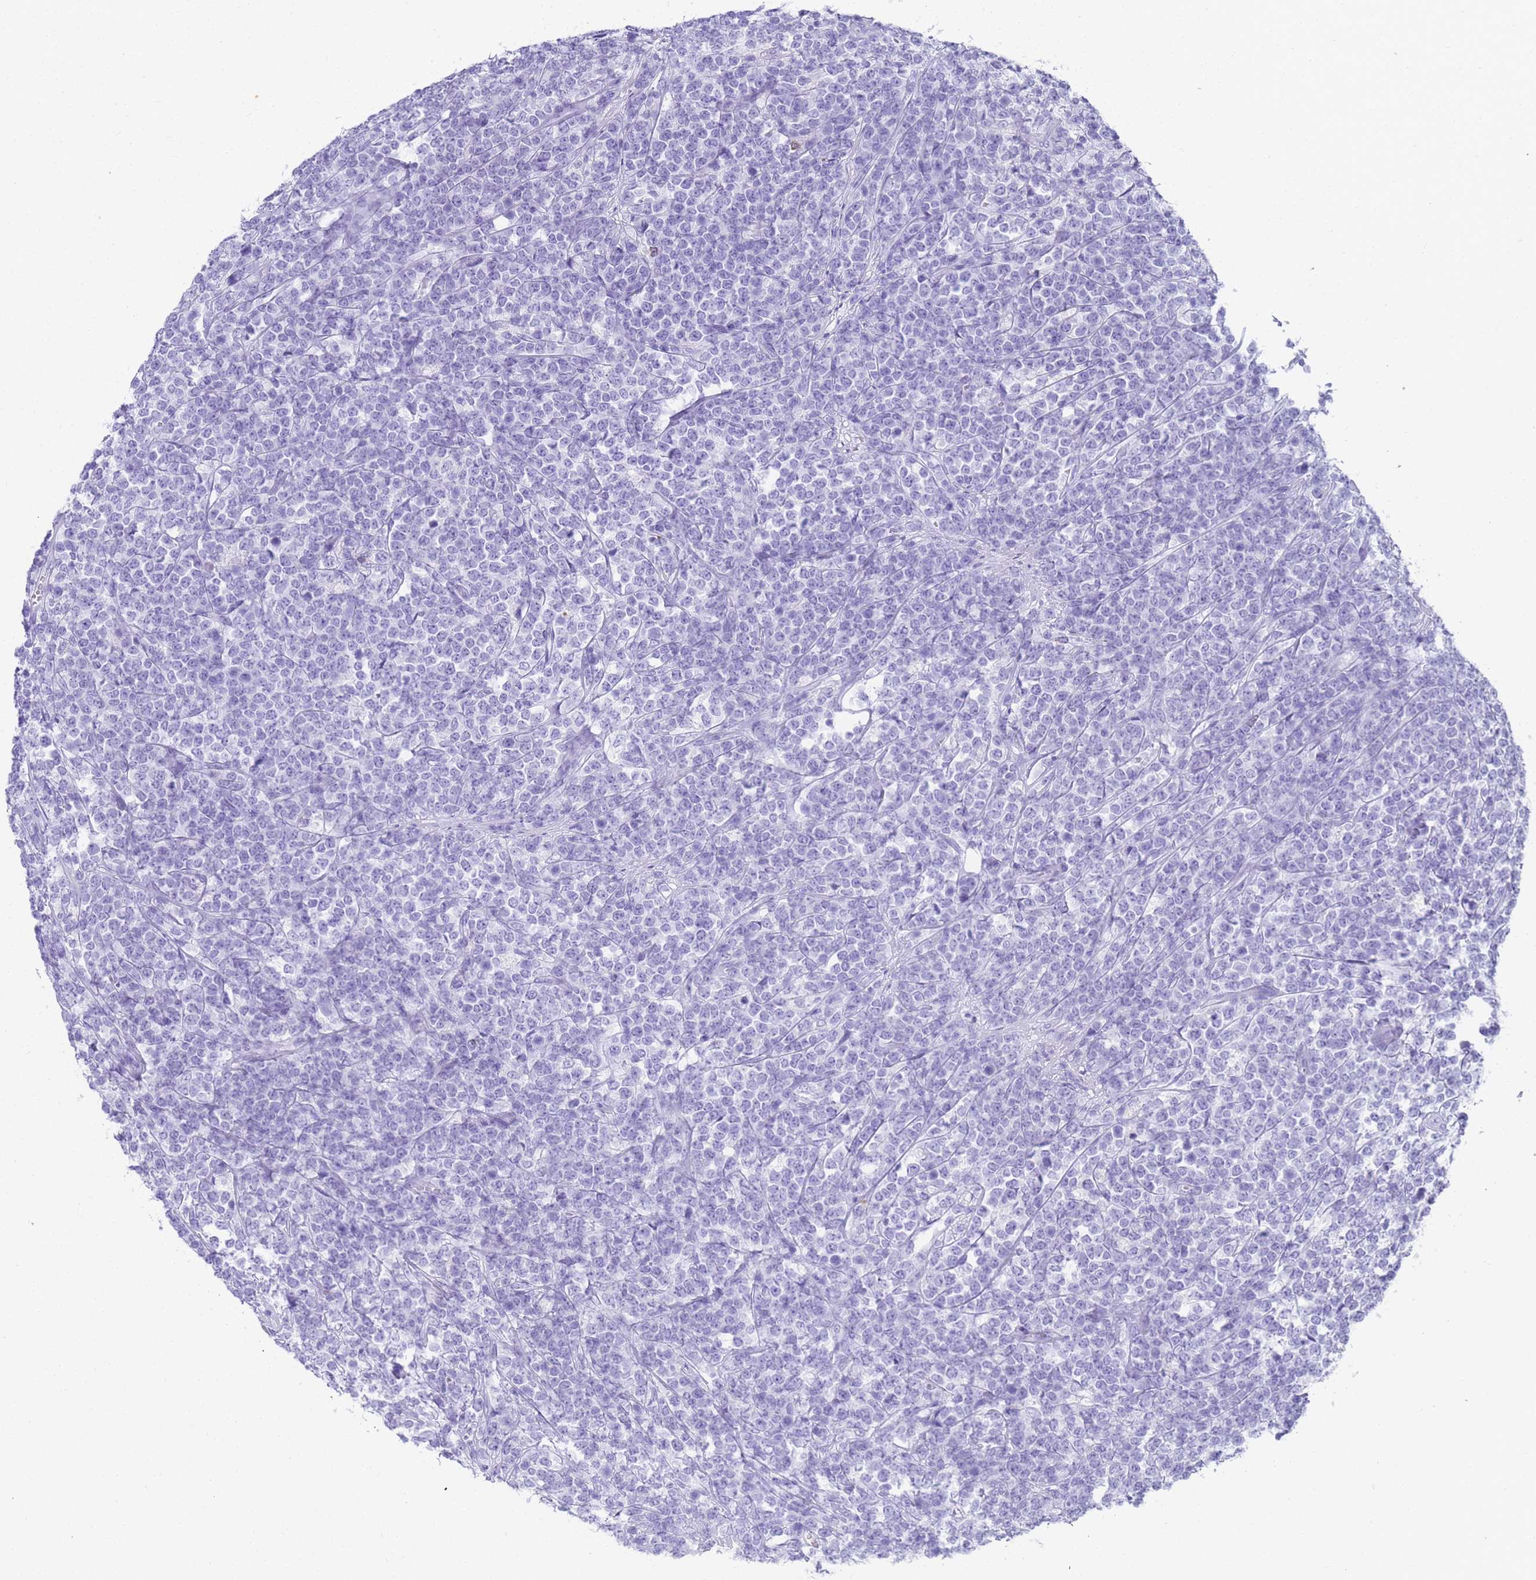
{"staining": {"intensity": "negative", "quantity": "none", "location": "none"}, "tissue": "lymphoma", "cell_type": "Tumor cells", "image_type": "cancer", "snomed": [{"axis": "morphology", "description": "Malignant lymphoma, non-Hodgkin's type, High grade"}, {"axis": "topography", "description": "Small intestine"}], "caption": "DAB immunohistochemical staining of lymphoma shows no significant staining in tumor cells.", "gene": "RNASE2", "patient": {"sex": "male", "age": 8}}